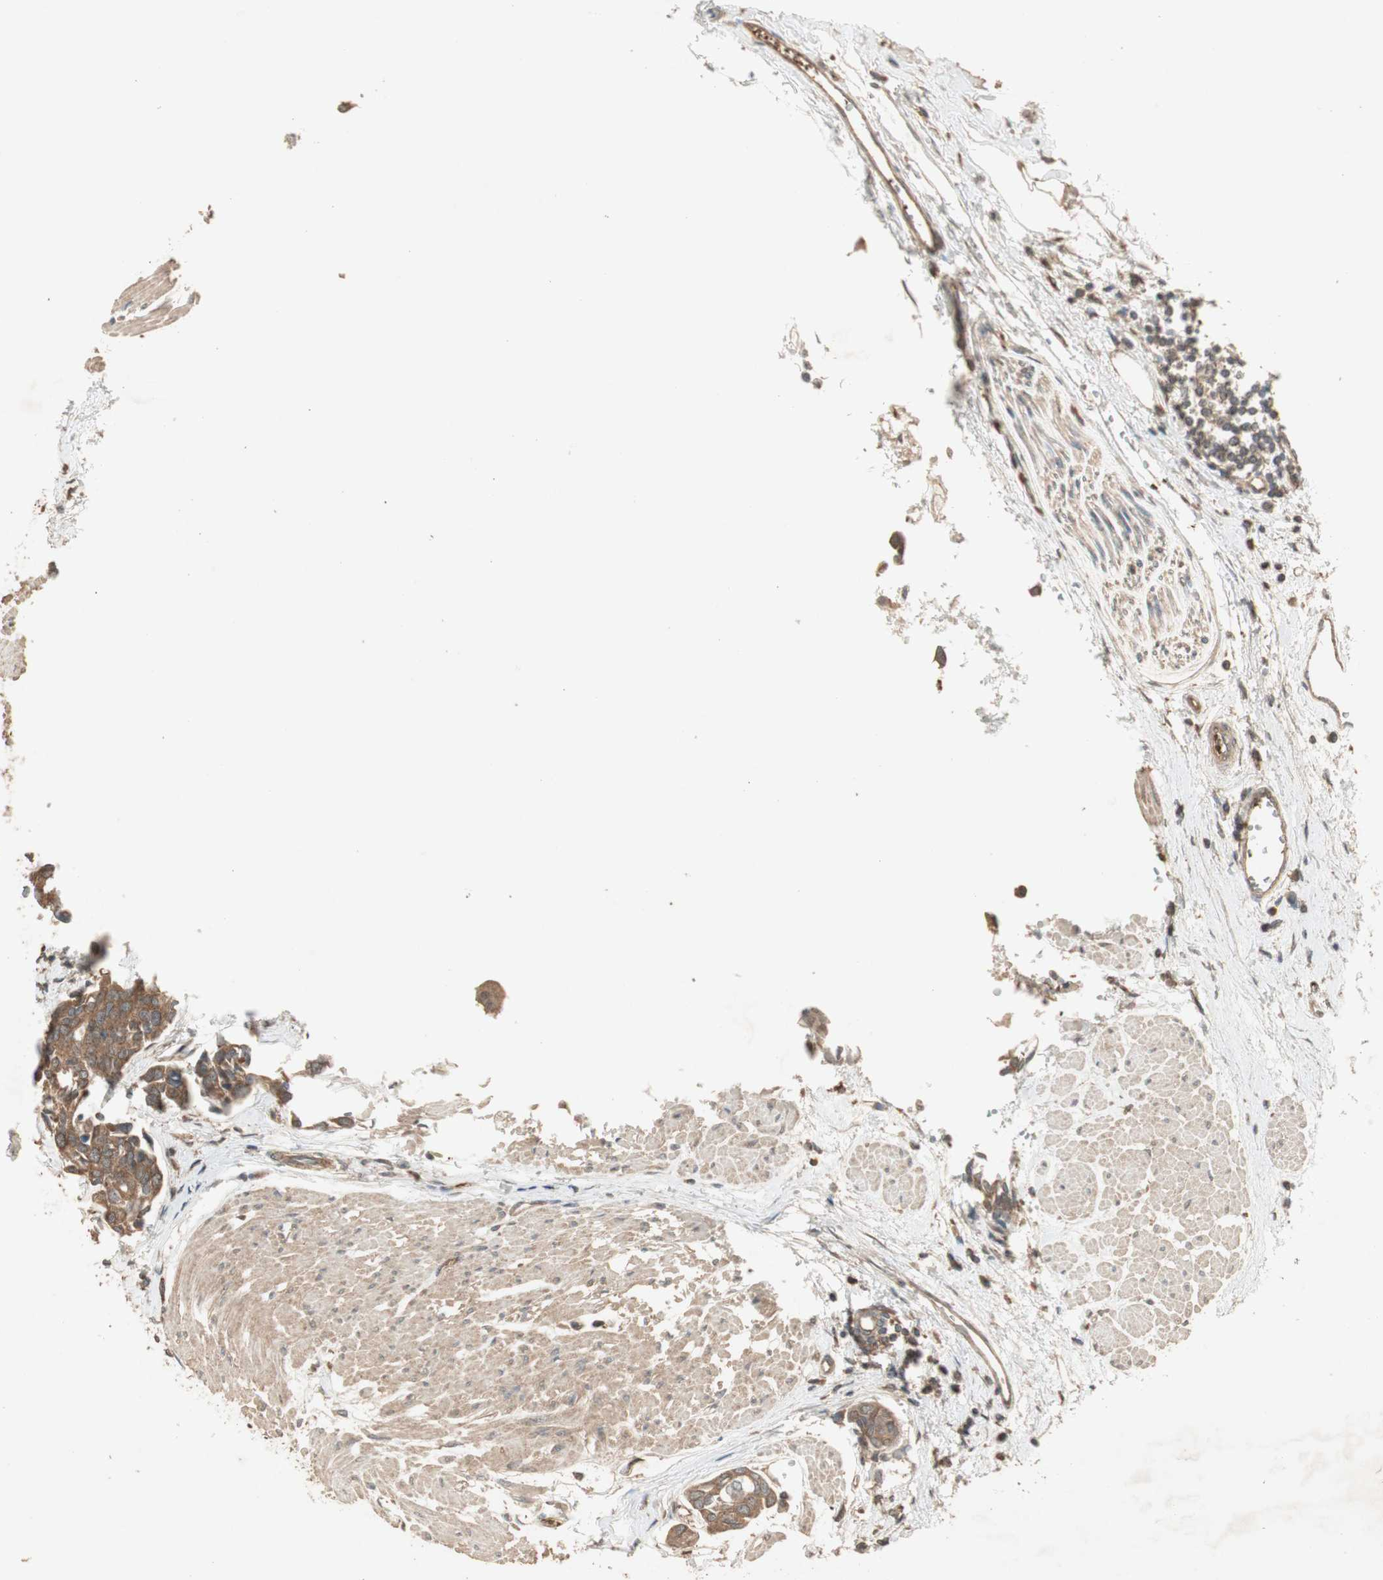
{"staining": {"intensity": "moderate", "quantity": ">75%", "location": "cytoplasmic/membranous"}, "tissue": "urothelial cancer", "cell_type": "Tumor cells", "image_type": "cancer", "snomed": [{"axis": "morphology", "description": "Urothelial carcinoma, High grade"}, {"axis": "topography", "description": "Urinary bladder"}], "caption": "Brown immunohistochemical staining in urothelial carcinoma (high-grade) shows moderate cytoplasmic/membranous staining in about >75% of tumor cells. (DAB (3,3'-diaminobenzidine) = brown stain, brightfield microscopy at high magnification).", "gene": "UBAC1", "patient": {"sex": "male", "age": 78}}